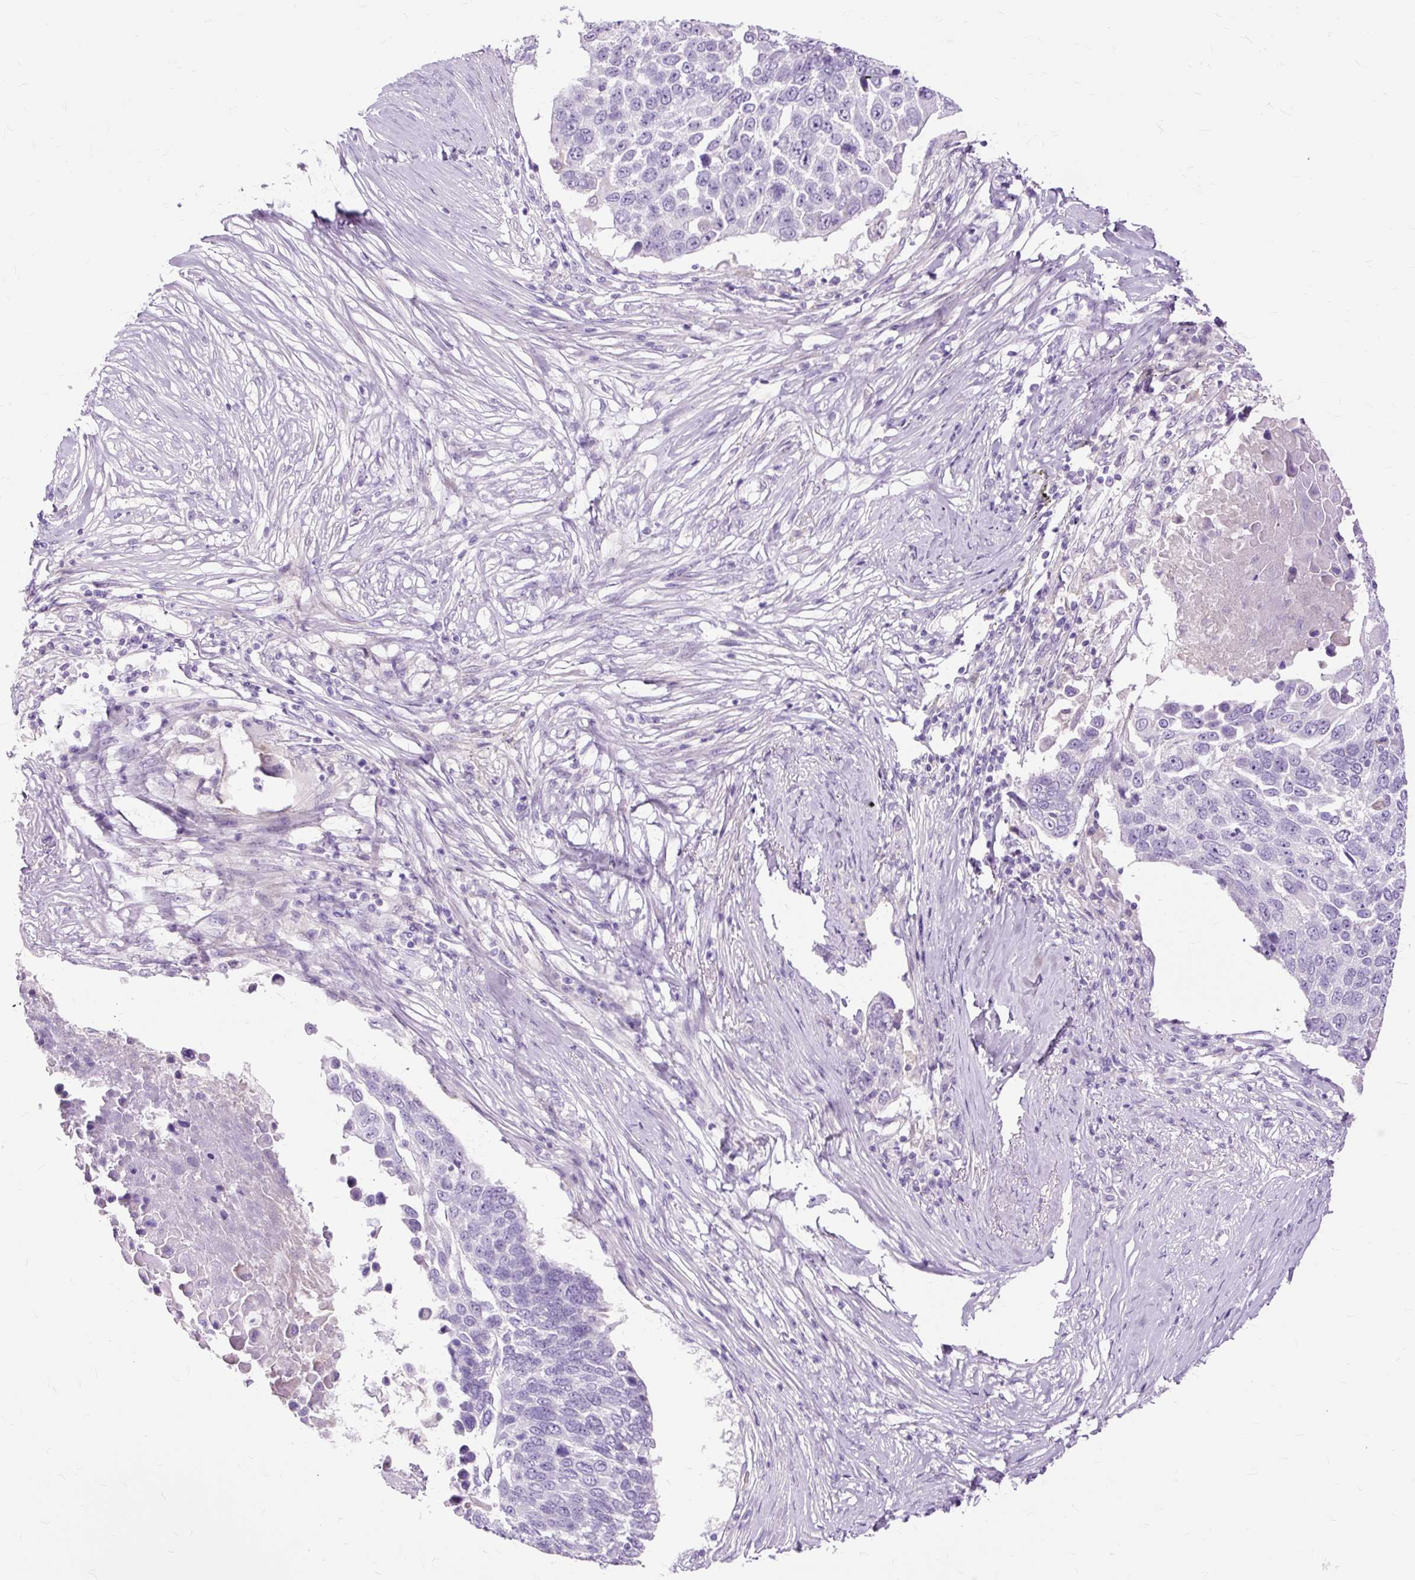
{"staining": {"intensity": "negative", "quantity": "none", "location": "none"}, "tissue": "lung cancer", "cell_type": "Tumor cells", "image_type": "cancer", "snomed": [{"axis": "morphology", "description": "Squamous cell carcinoma, NOS"}, {"axis": "topography", "description": "Lung"}], "caption": "This is an immunohistochemistry image of squamous cell carcinoma (lung). There is no expression in tumor cells.", "gene": "DCTN4", "patient": {"sex": "male", "age": 66}}